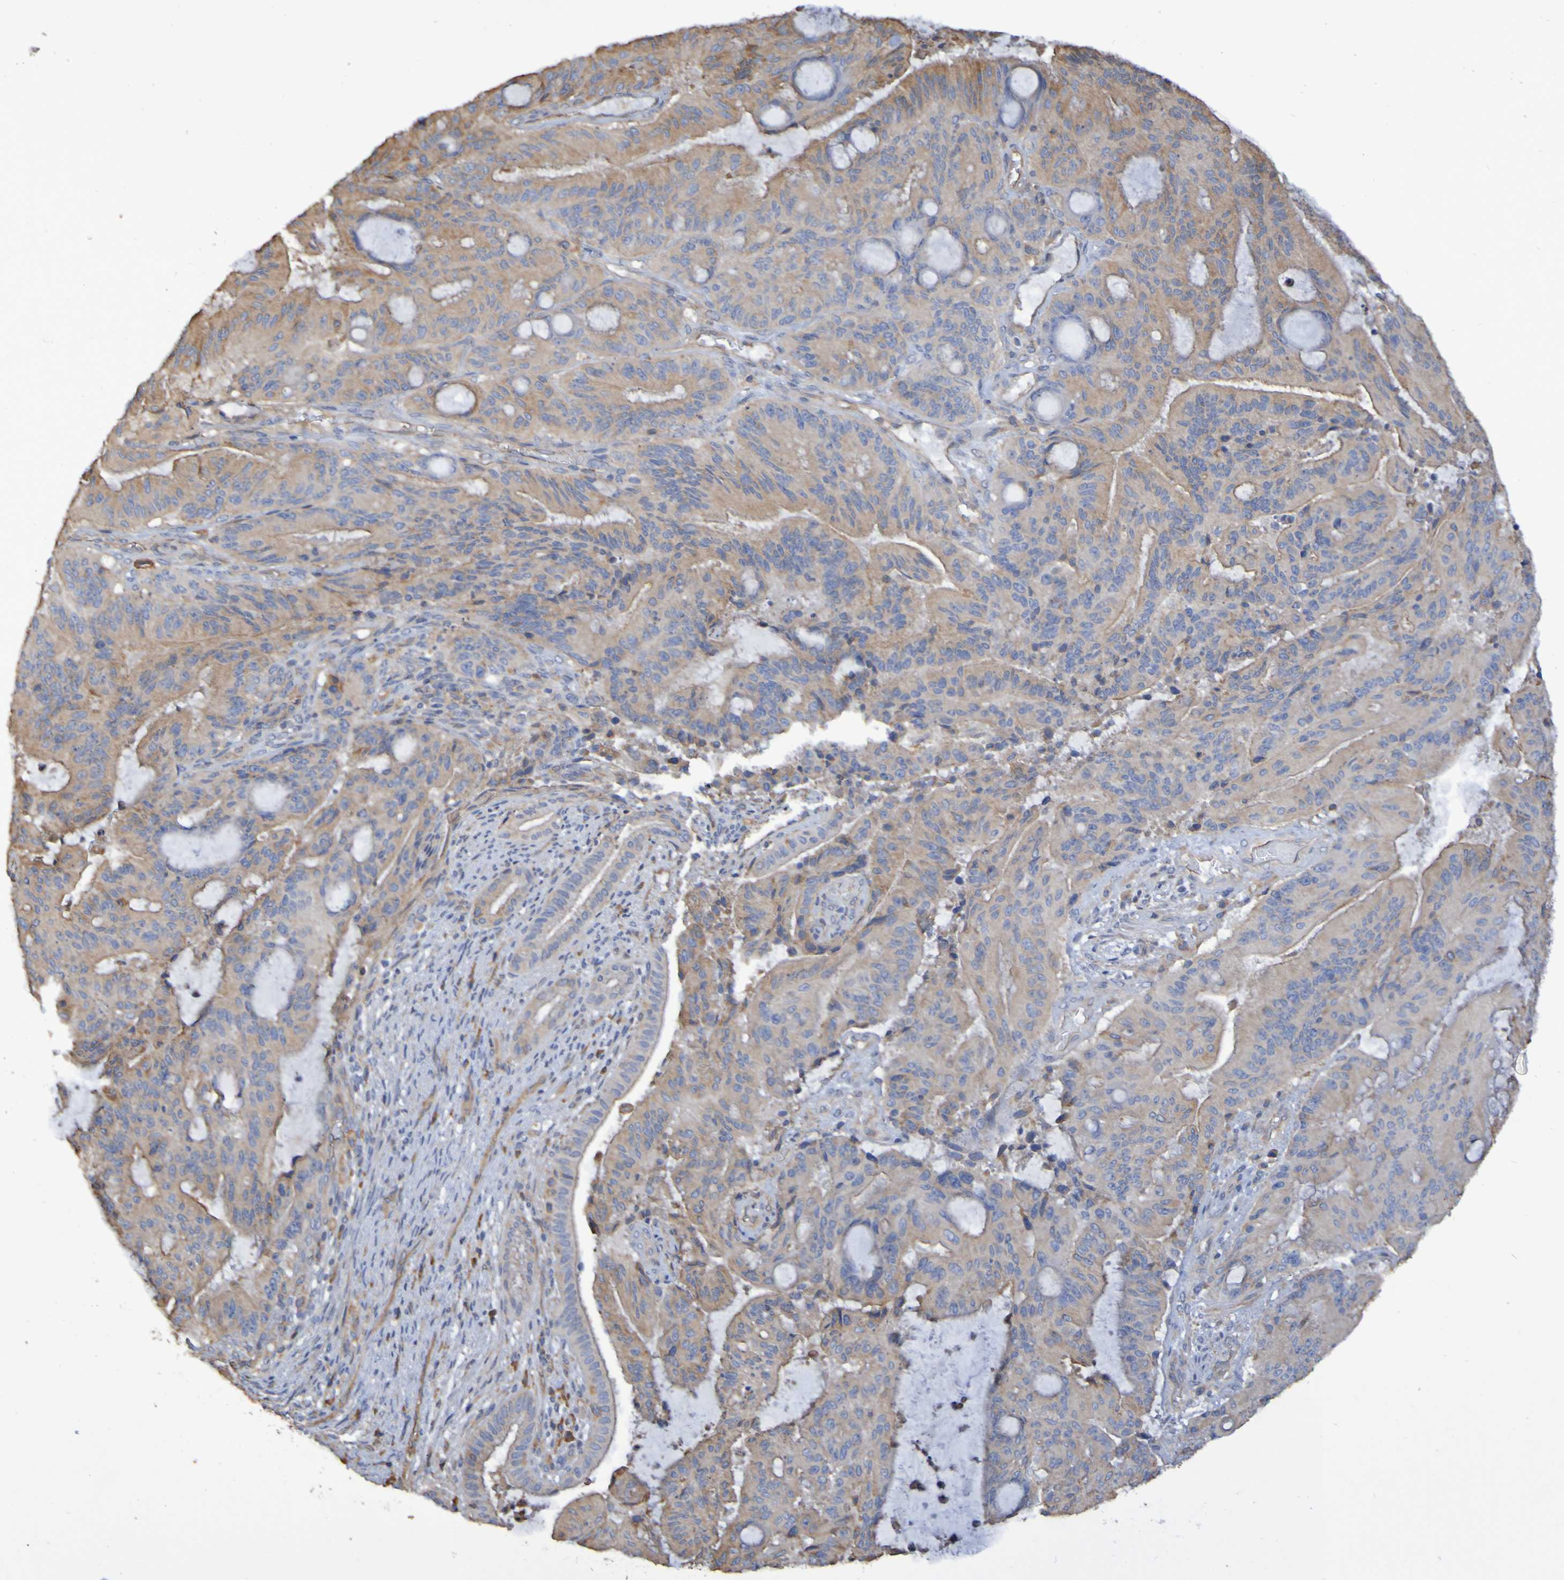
{"staining": {"intensity": "weak", "quantity": ">75%", "location": "cytoplasmic/membranous"}, "tissue": "liver cancer", "cell_type": "Tumor cells", "image_type": "cancer", "snomed": [{"axis": "morphology", "description": "Cholangiocarcinoma"}, {"axis": "topography", "description": "Liver"}], "caption": "Human liver cholangiocarcinoma stained for a protein (brown) exhibits weak cytoplasmic/membranous positive positivity in about >75% of tumor cells.", "gene": "SYNJ1", "patient": {"sex": "female", "age": 73}}